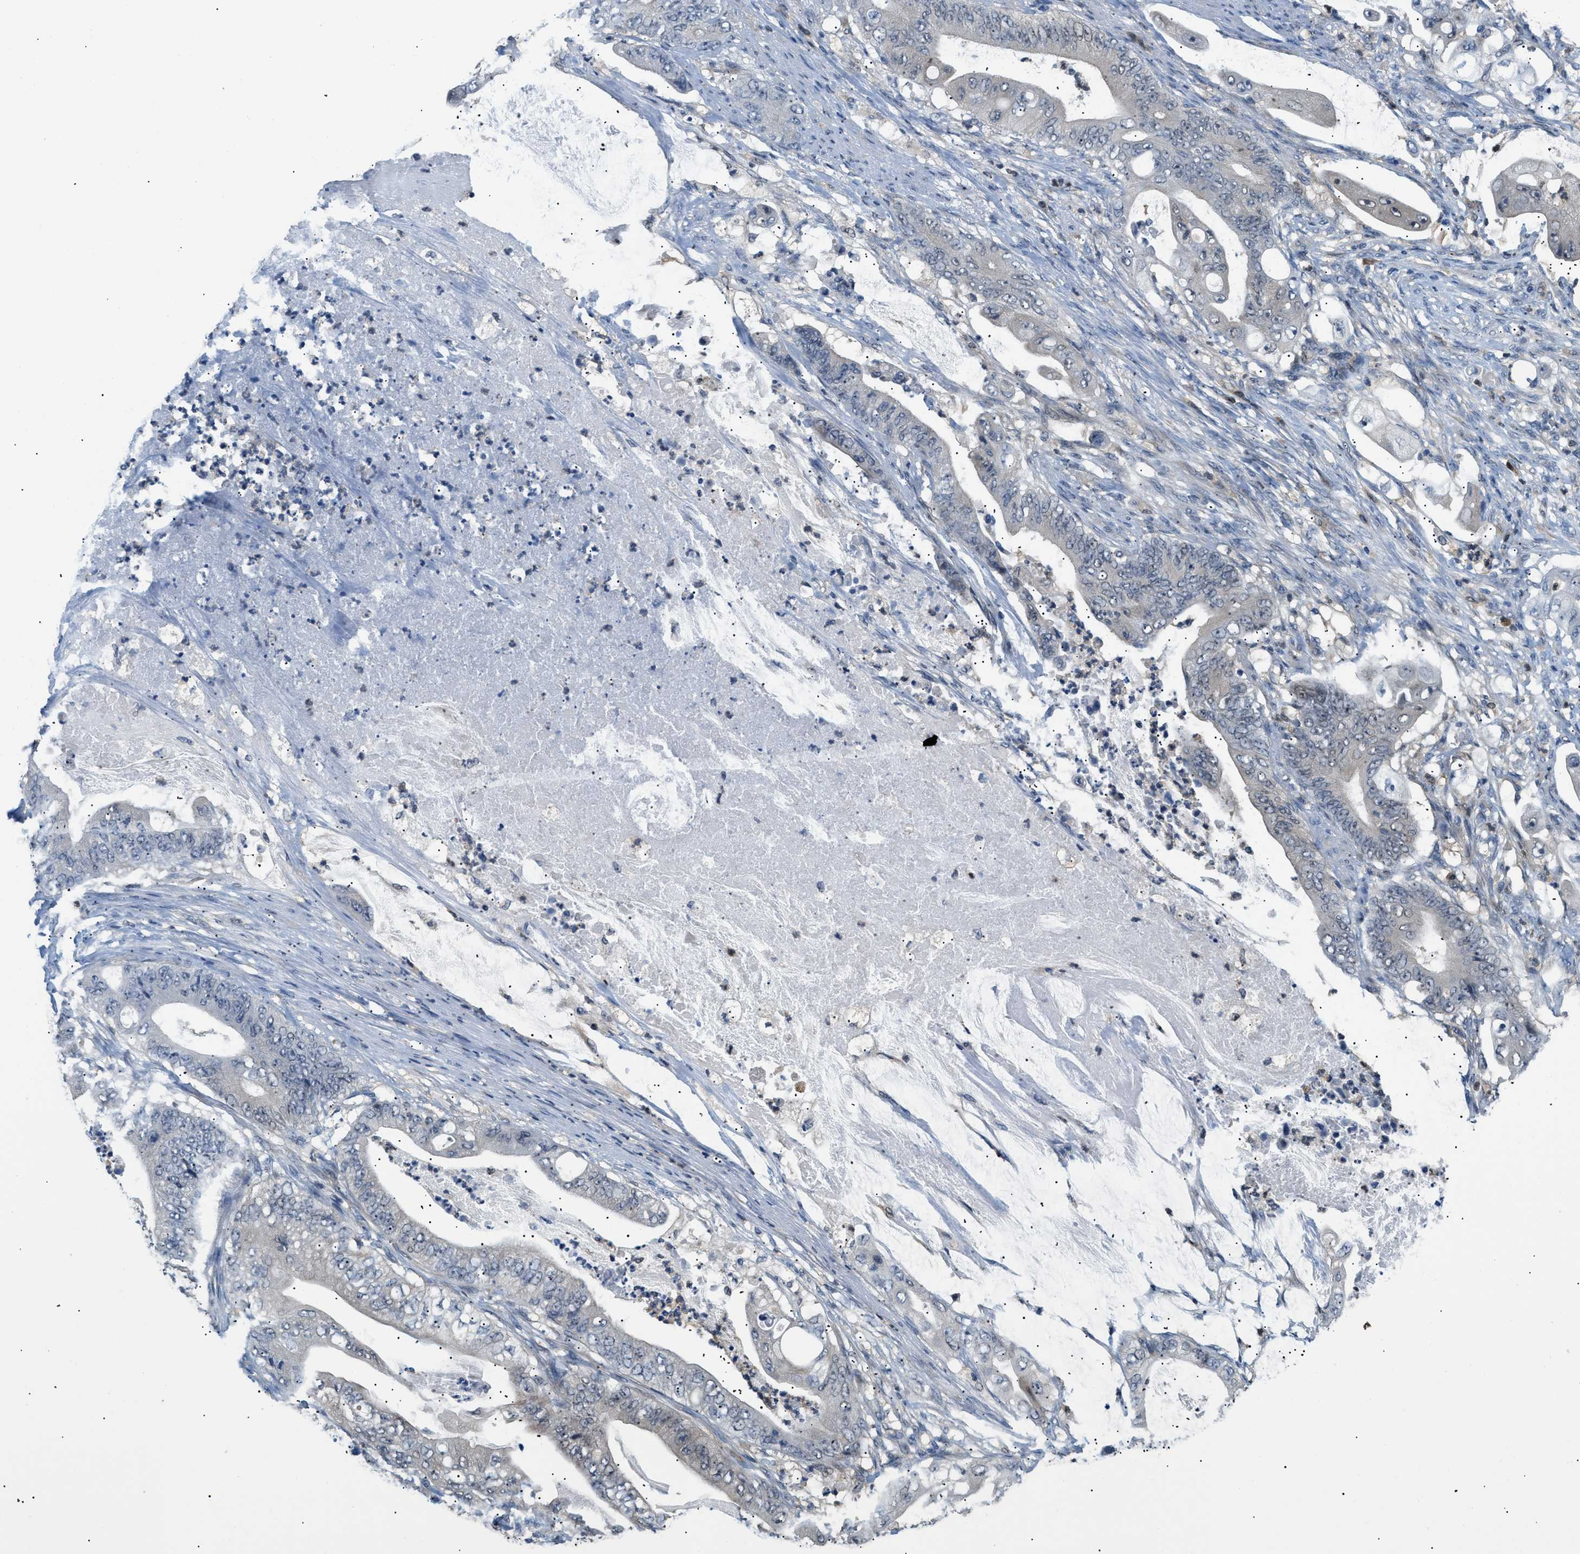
{"staining": {"intensity": "negative", "quantity": "none", "location": "none"}, "tissue": "stomach cancer", "cell_type": "Tumor cells", "image_type": "cancer", "snomed": [{"axis": "morphology", "description": "Adenocarcinoma, NOS"}, {"axis": "topography", "description": "Stomach"}], "caption": "Tumor cells show no significant positivity in stomach cancer (adenocarcinoma).", "gene": "AKR1A1", "patient": {"sex": "female", "age": 73}}